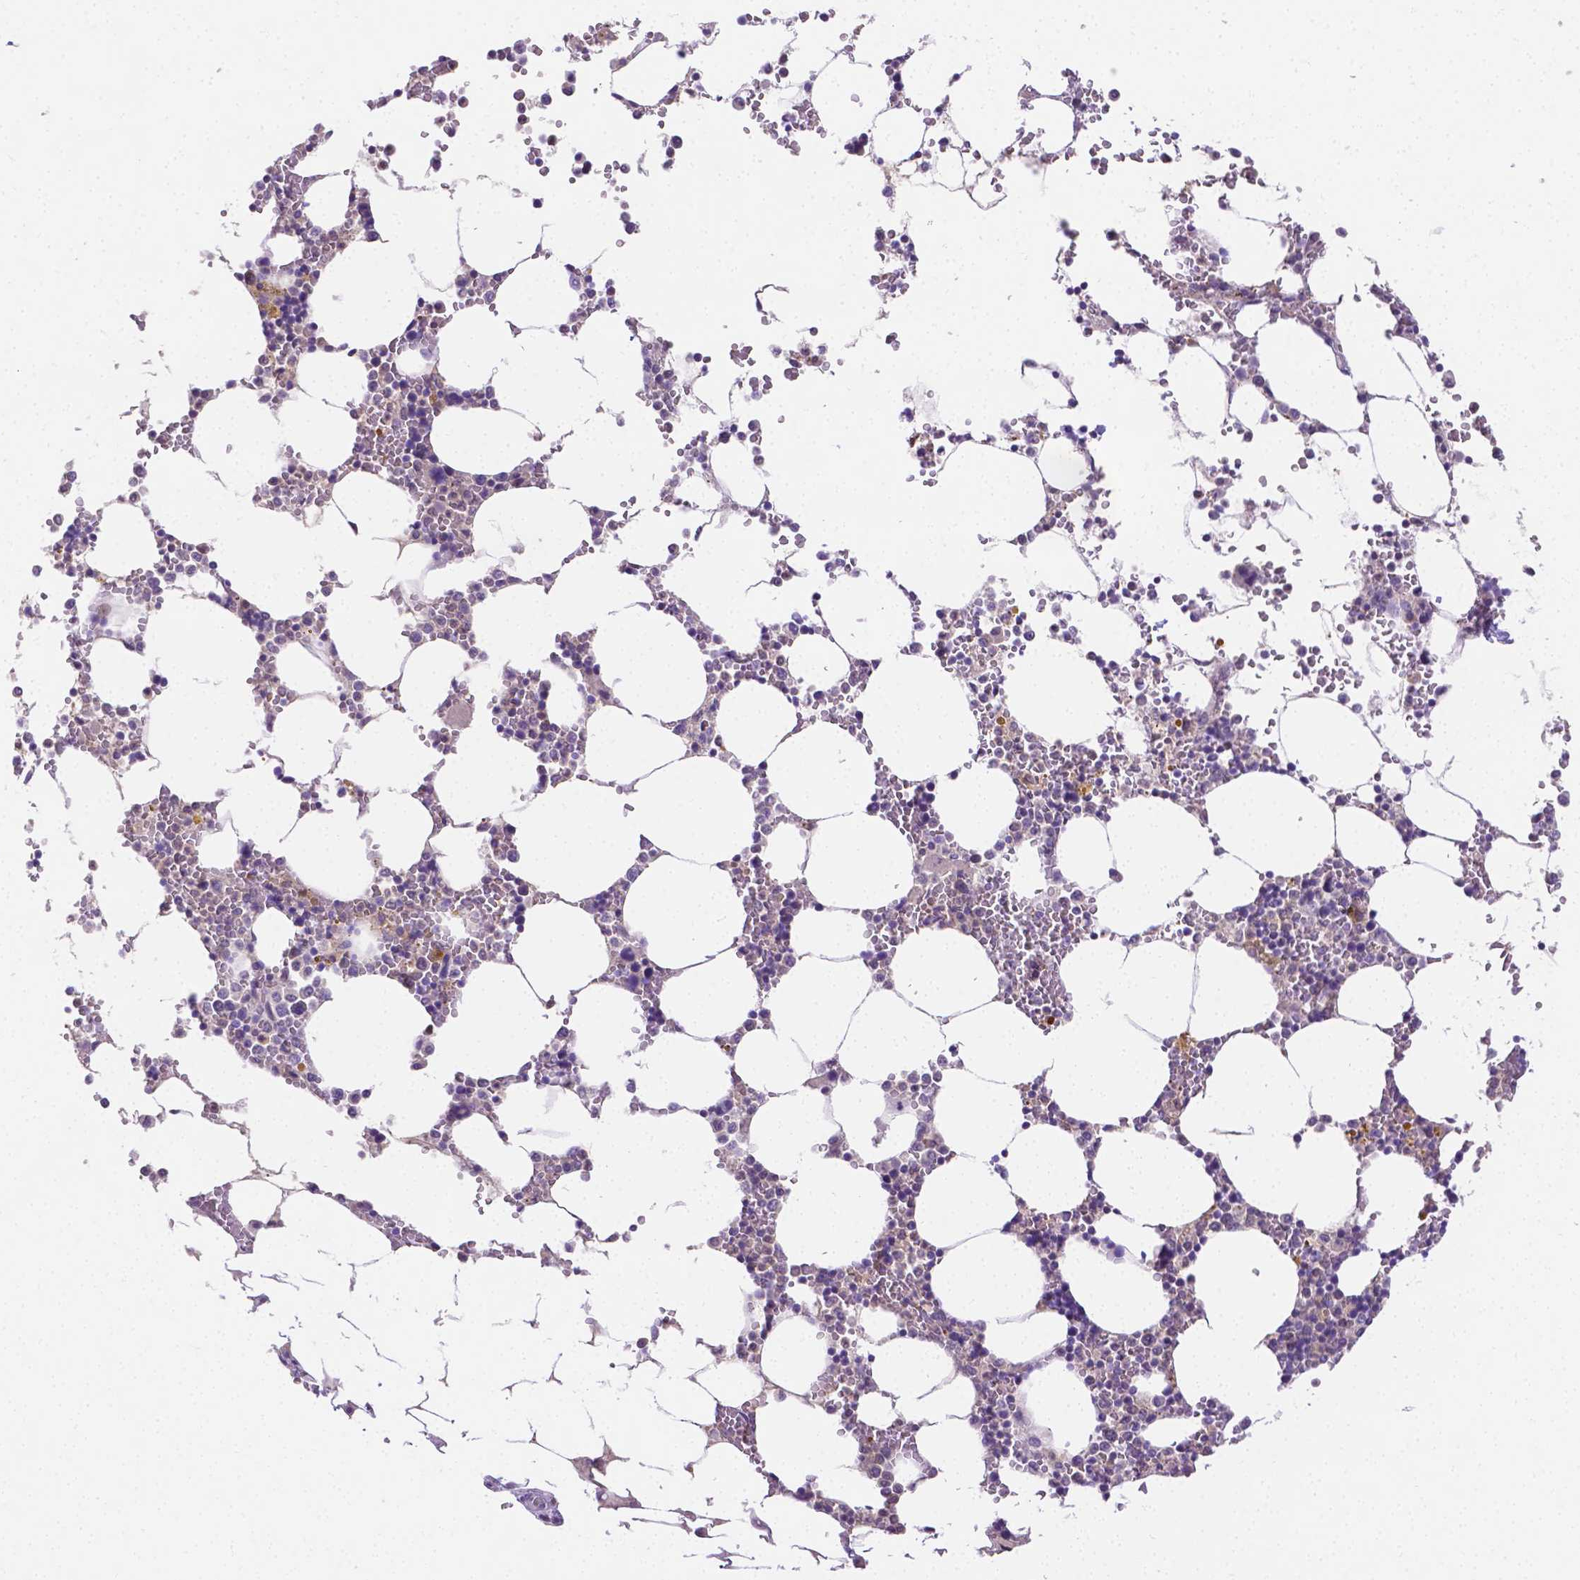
{"staining": {"intensity": "negative", "quantity": "none", "location": "none"}, "tissue": "bone marrow", "cell_type": "Hematopoietic cells", "image_type": "normal", "snomed": [{"axis": "morphology", "description": "Normal tissue, NOS"}, {"axis": "topography", "description": "Bone marrow"}], "caption": "High power microscopy histopathology image of an IHC photomicrograph of normal bone marrow, revealing no significant expression in hematopoietic cells.", "gene": "NXPH2", "patient": {"sex": "male", "age": 64}}